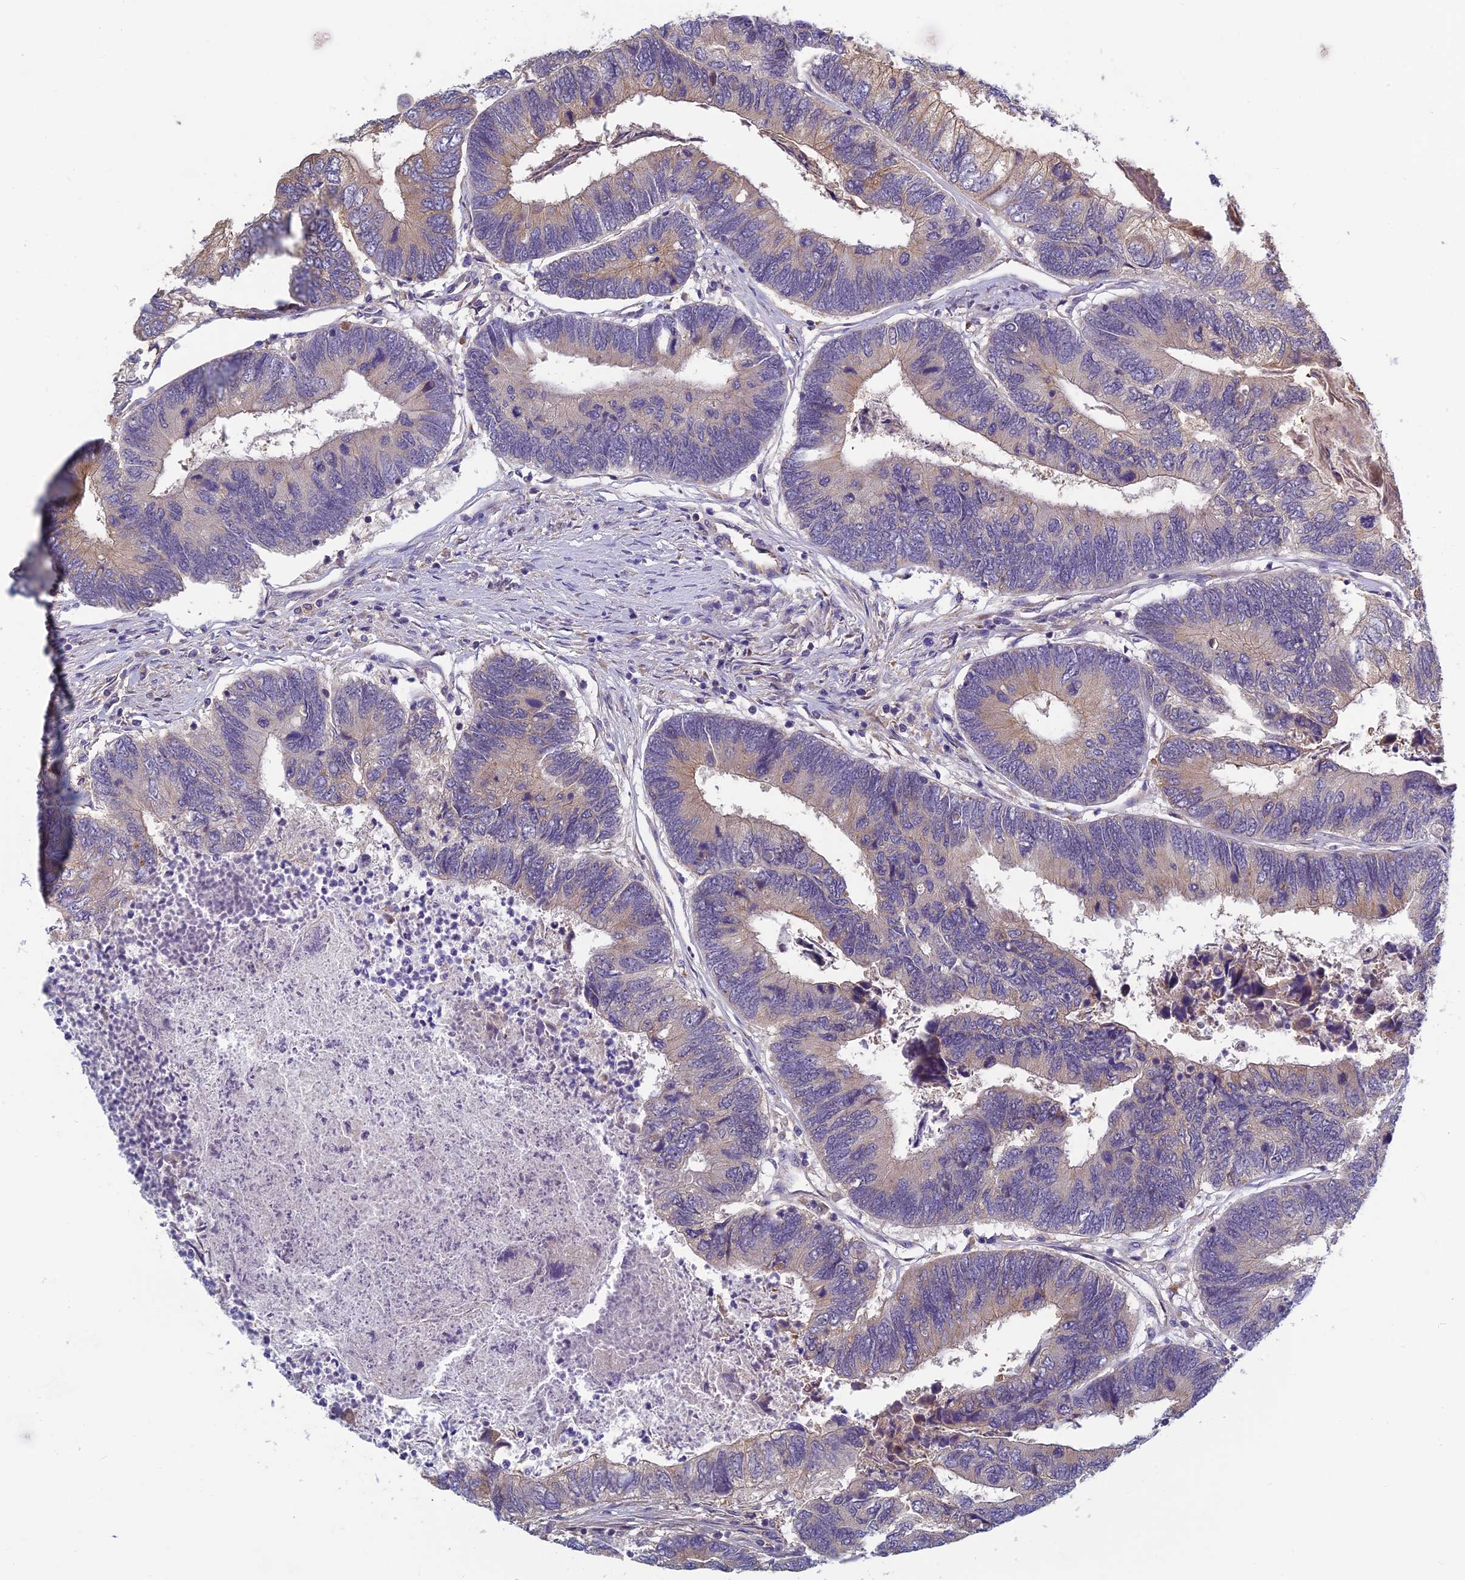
{"staining": {"intensity": "weak", "quantity": "<25%", "location": "cytoplasmic/membranous"}, "tissue": "colorectal cancer", "cell_type": "Tumor cells", "image_type": "cancer", "snomed": [{"axis": "morphology", "description": "Adenocarcinoma, NOS"}, {"axis": "topography", "description": "Colon"}], "caption": "High power microscopy micrograph of an immunohistochemistry (IHC) histopathology image of colorectal cancer, revealing no significant positivity in tumor cells.", "gene": "HECA", "patient": {"sex": "female", "age": 67}}